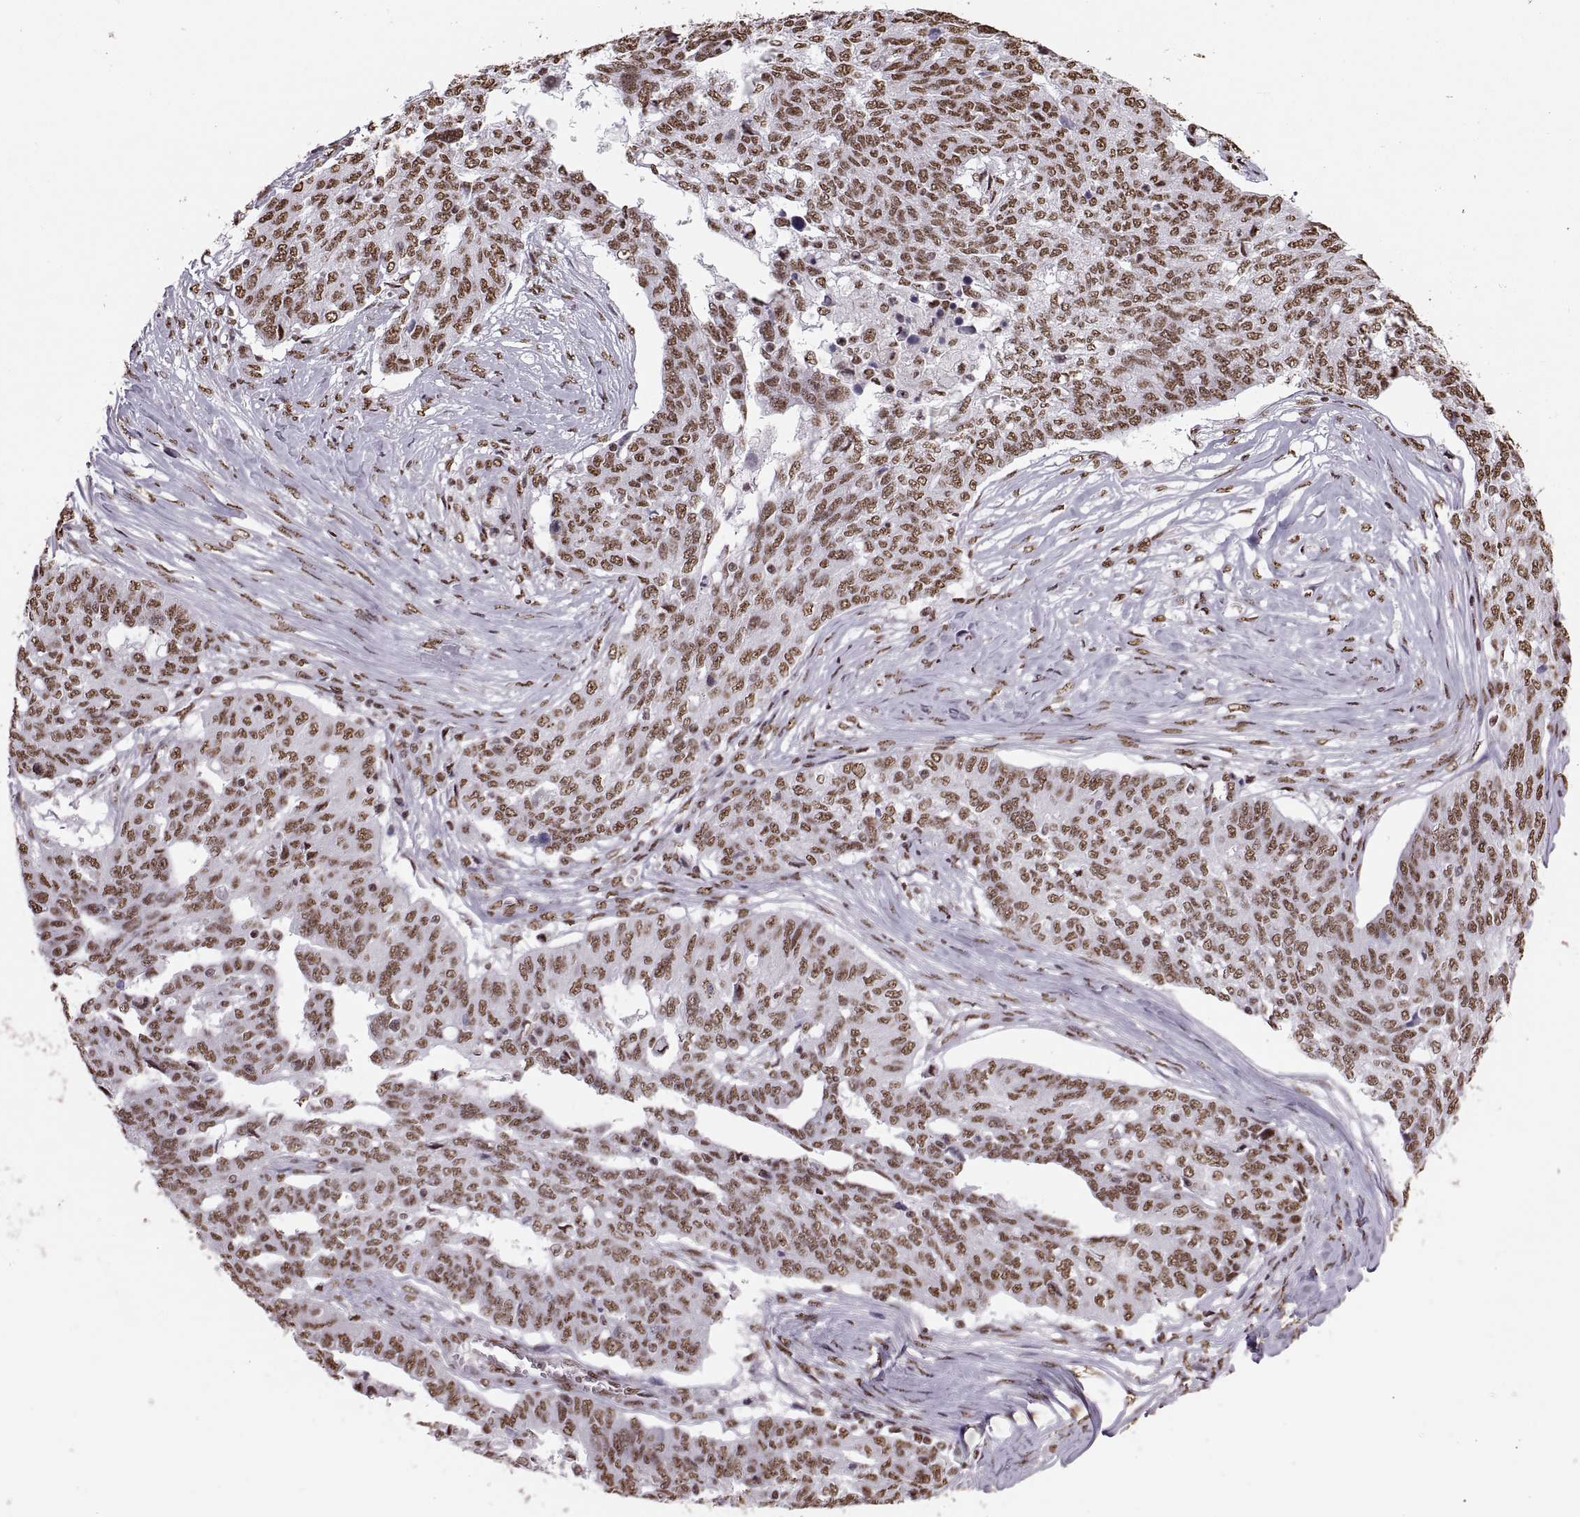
{"staining": {"intensity": "moderate", "quantity": ">75%", "location": "nuclear"}, "tissue": "ovarian cancer", "cell_type": "Tumor cells", "image_type": "cancer", "snomed": [{"axis": "morphology", "description": "Cystadenocarcinoma, serous, NOS"}, {"axis": "topography", "description": "Ovary"}], "caption": "A brown stain labels moderate nuclear staining of a protein in serous cystadenocarcinoma (ovarian) tumor cells.", "gene": "SNAI1", "patient": {"sex": "female", "age": 67}}